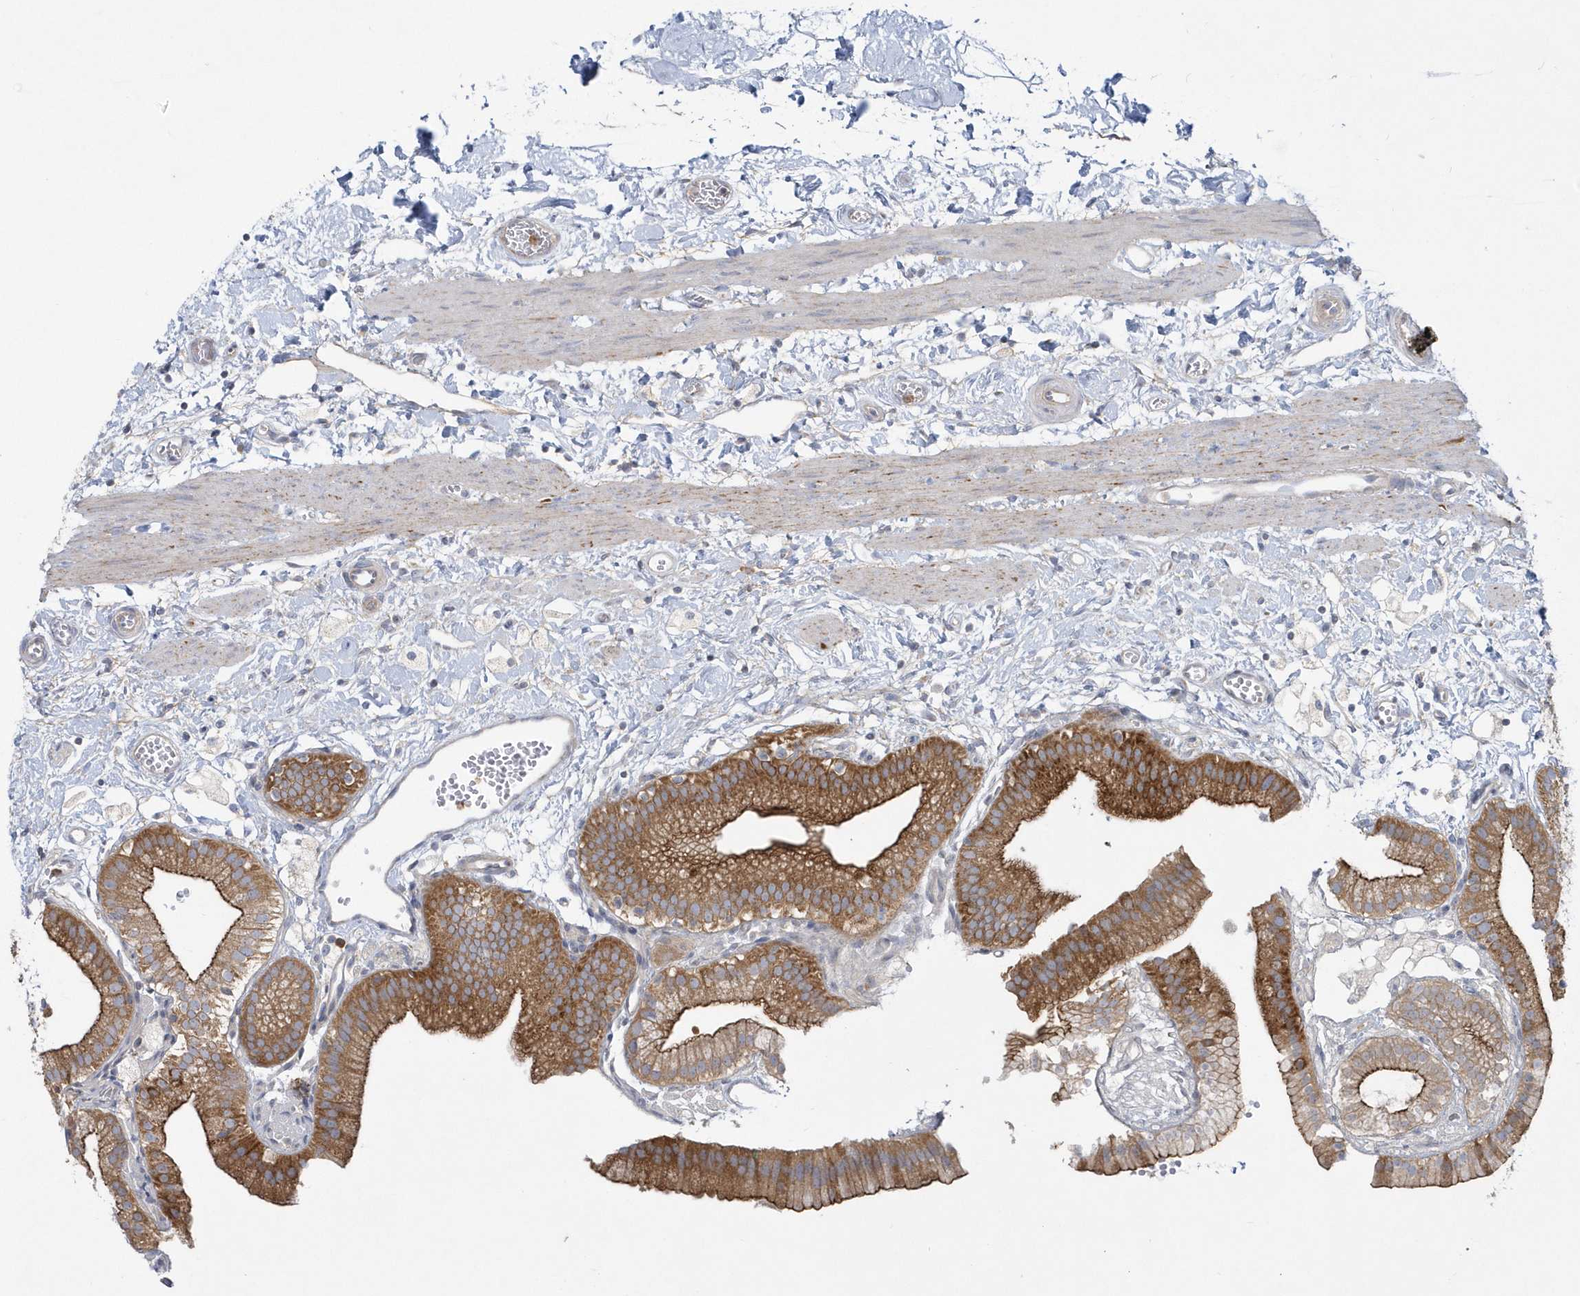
{"staining": {"intensity": "strong", "quantity": ">75%", "location": "cytoplasmic/membranous"}, "tissue": "gallbladder", "cell_type": "Glandular cells", "image_type": "normal", "snomed": [{"axis": "morphology", "description": "Normal tissue, NOS"}, {"axis": "topography", "description": "Gallbladder"}], "caption": "Immunohistochemical staining of unremarkable human gallbladder displays >75% levels of strong cytoplasmic/membranous protein staining in approximately >75% of glandular cells.", "gene": "DNAJC18", "patient": {"sex": "male", "age": 55}}